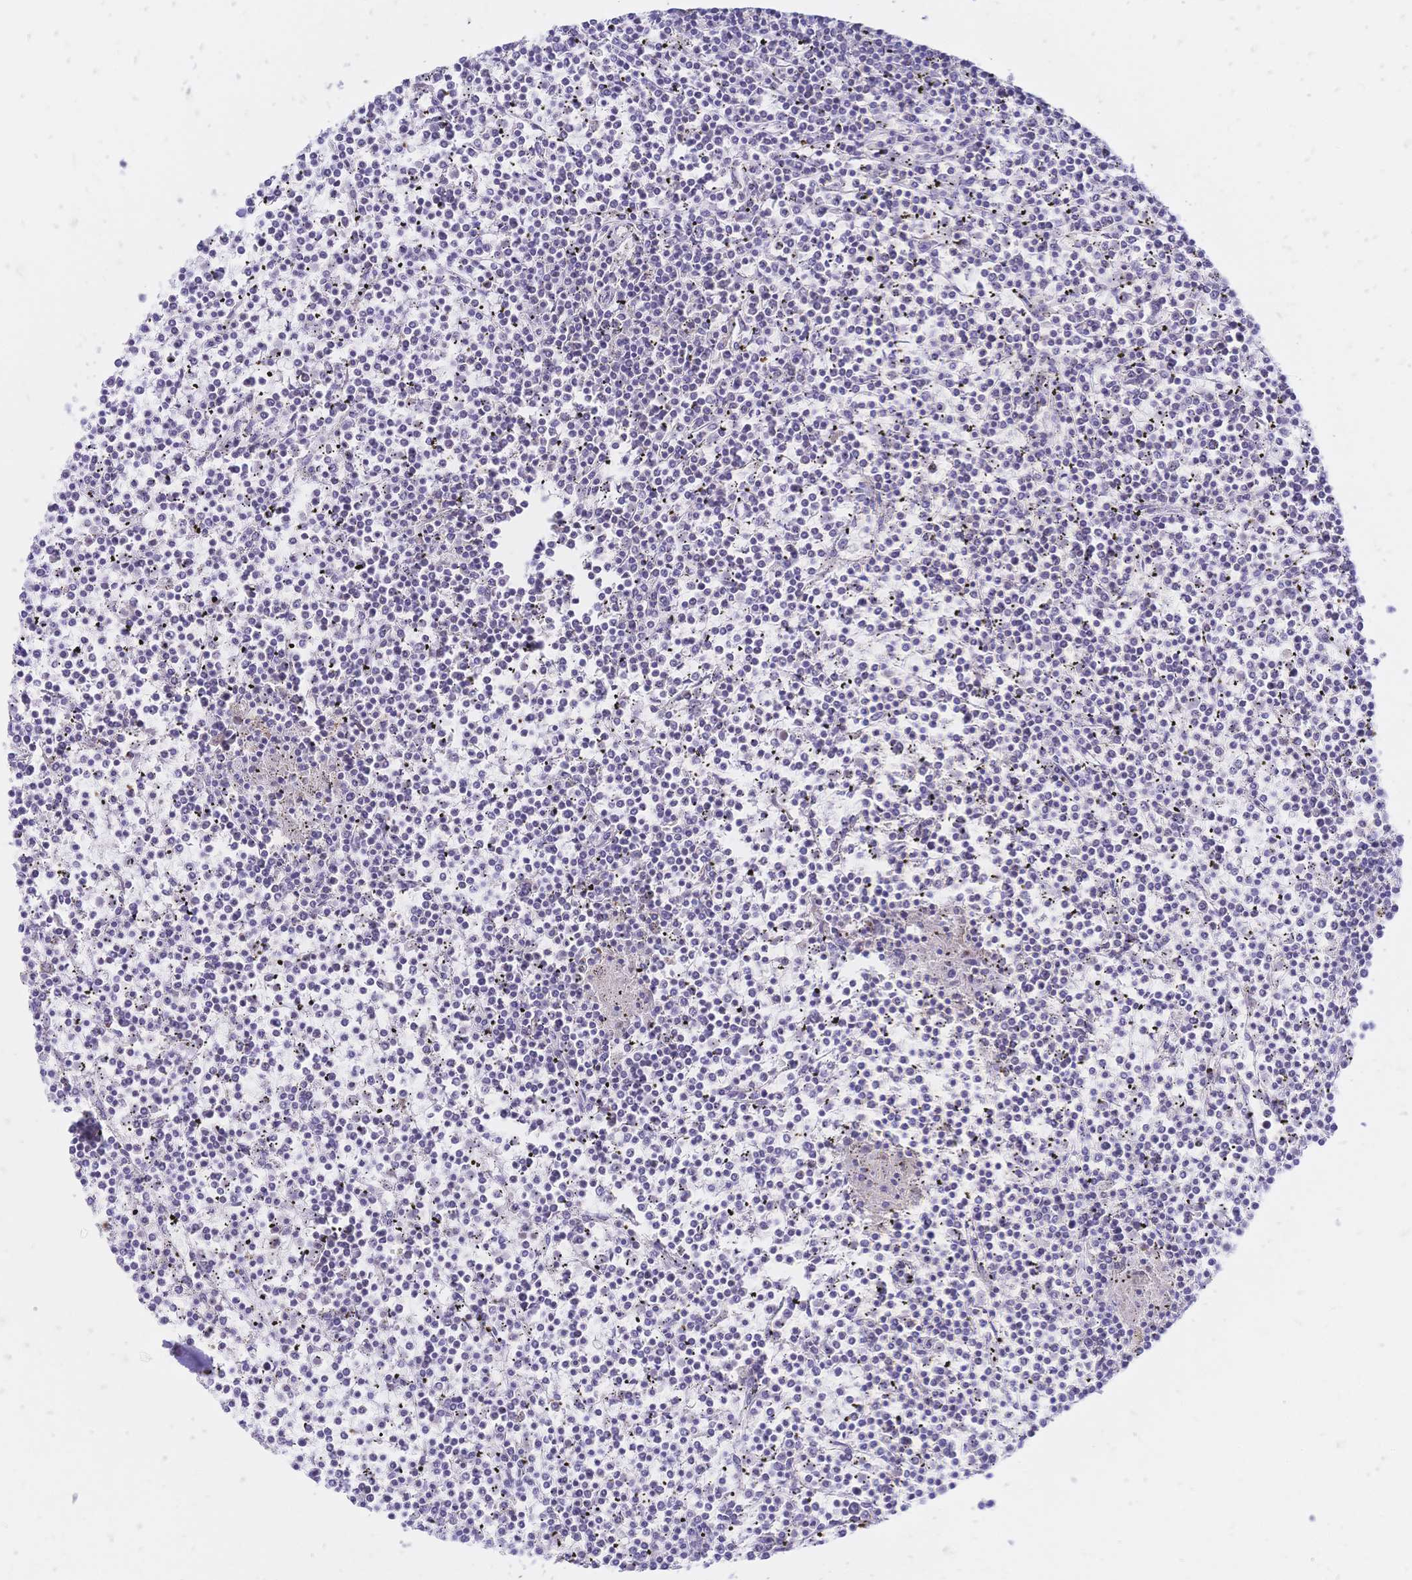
{"staining": {"intensity": "negative", "quantity": "none", "location": "none"}, "tissue": "lymphoma", "cell_type": "Tumor cells", "image_type": "cancer", "snomed": [{"axis": "morphology", "description": "Malignant lymphoma, non-Hodgkin's type, Low grade"}, {"axis": "topography", "description": "Spleen"}], "caption": "Tumor cells are negative for brown protein staining in low-grade malignant lymphoma, non-Hodgkin's type.", "gene": "CLEC18B", "patient": {"sex": "female", "age": 19}}